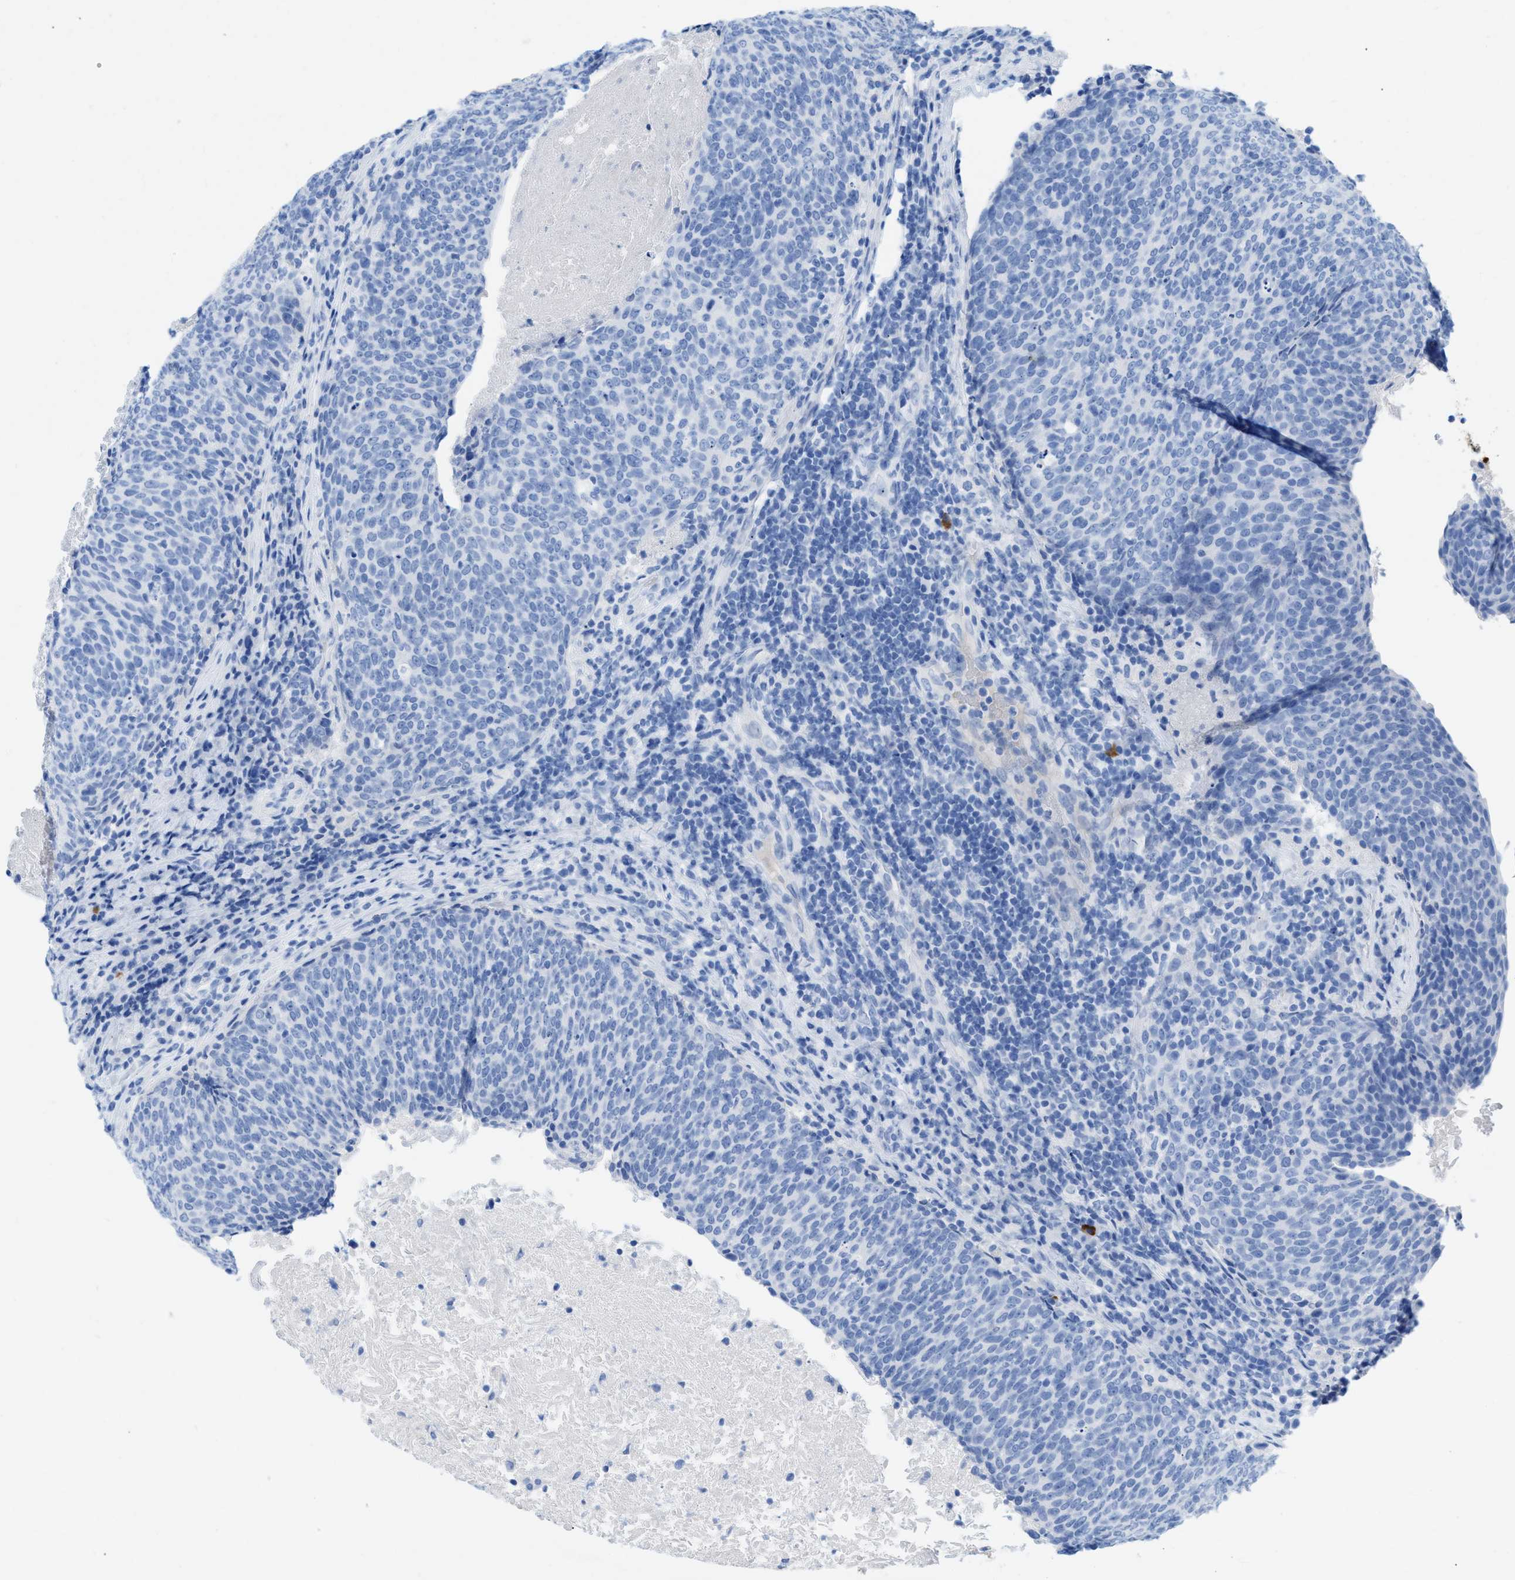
{"staining": {"intensity": "negative", "quantity": "none", "location": "none"}, "tissue": "head and neck cancer", "cell_type": "Tumor cells", "image_type": "cancer", "snomed": [{"axis": "morphology", "description": "Squamous cell carcinoma, NOS"}, {"axis": "morphology", "description": "Squamous cell carcinoma, metastatic, NOS"}, {"axis": "topography", "description": "Lymph node"}, {"axis": "topography", "description": "Head-Neck"}], "caption": "DAB (3,3'-diaminobenzidine) immunohistochemical staining of head and neck cancer demonstrates no significant staining in tumor cells.", "gene": "ANKFN1", "patient": {"sex": "male", "age": 62}}